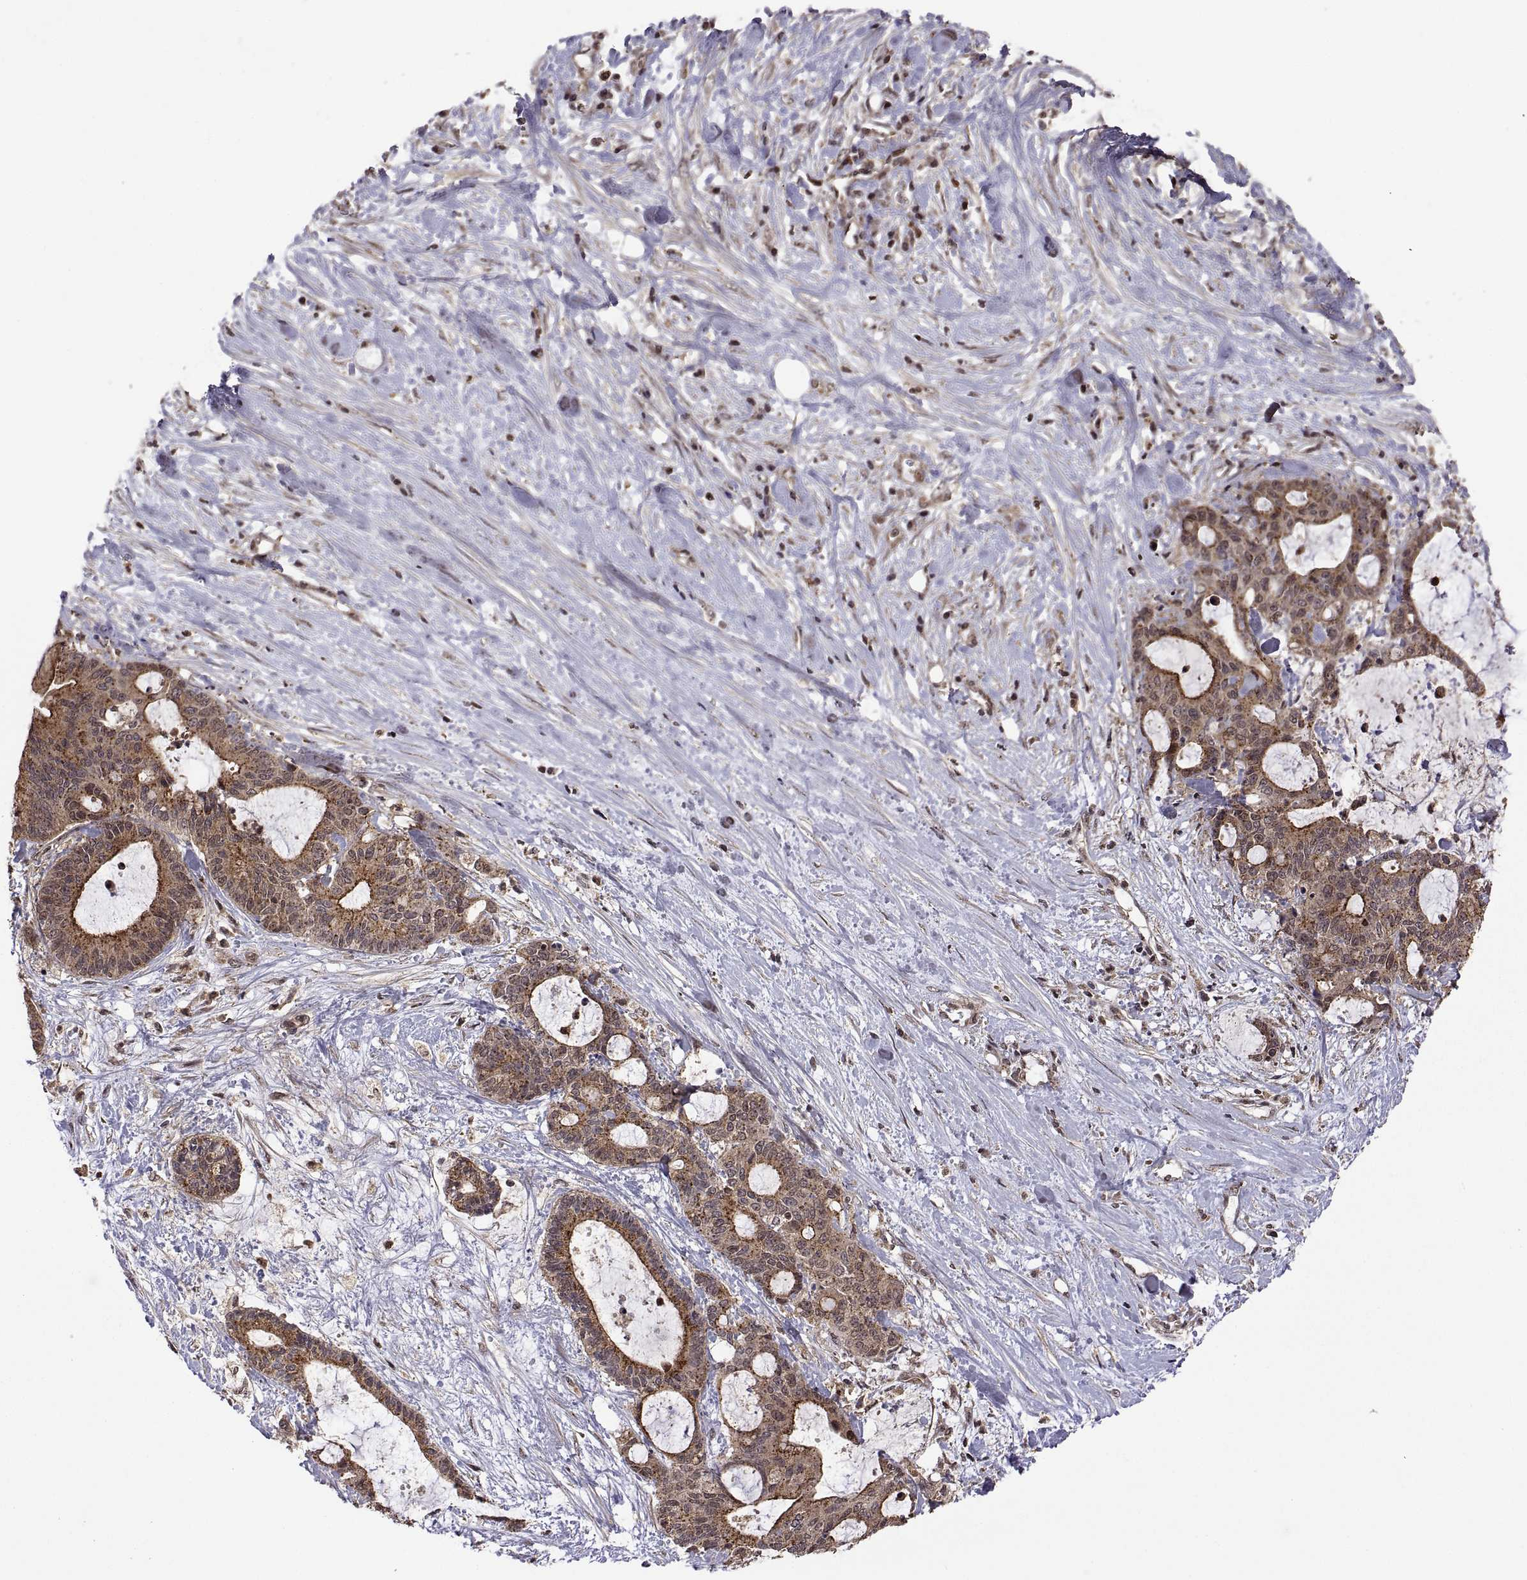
{"staining": {"intensity": "moderate", "quantity": "25%-75%", "location": "cytoplasmic/membranous"}, "tissue": "liver cancer", "cell_type": "Tumor cells", "image_type": "cancer", "snomed": [{"axis": "morphology", "description": "Cholangiocarcinoma"}, {"axis": "topography", "description": "Liver"}], "caption": "An image of cholangiocarcinoma (liver) stained for a protein displays moderate cytoplasmic/membranous brown staining in tumor cells.", "gene": "ZNRF2", "patient": {"sex": "female", "age": 73}}